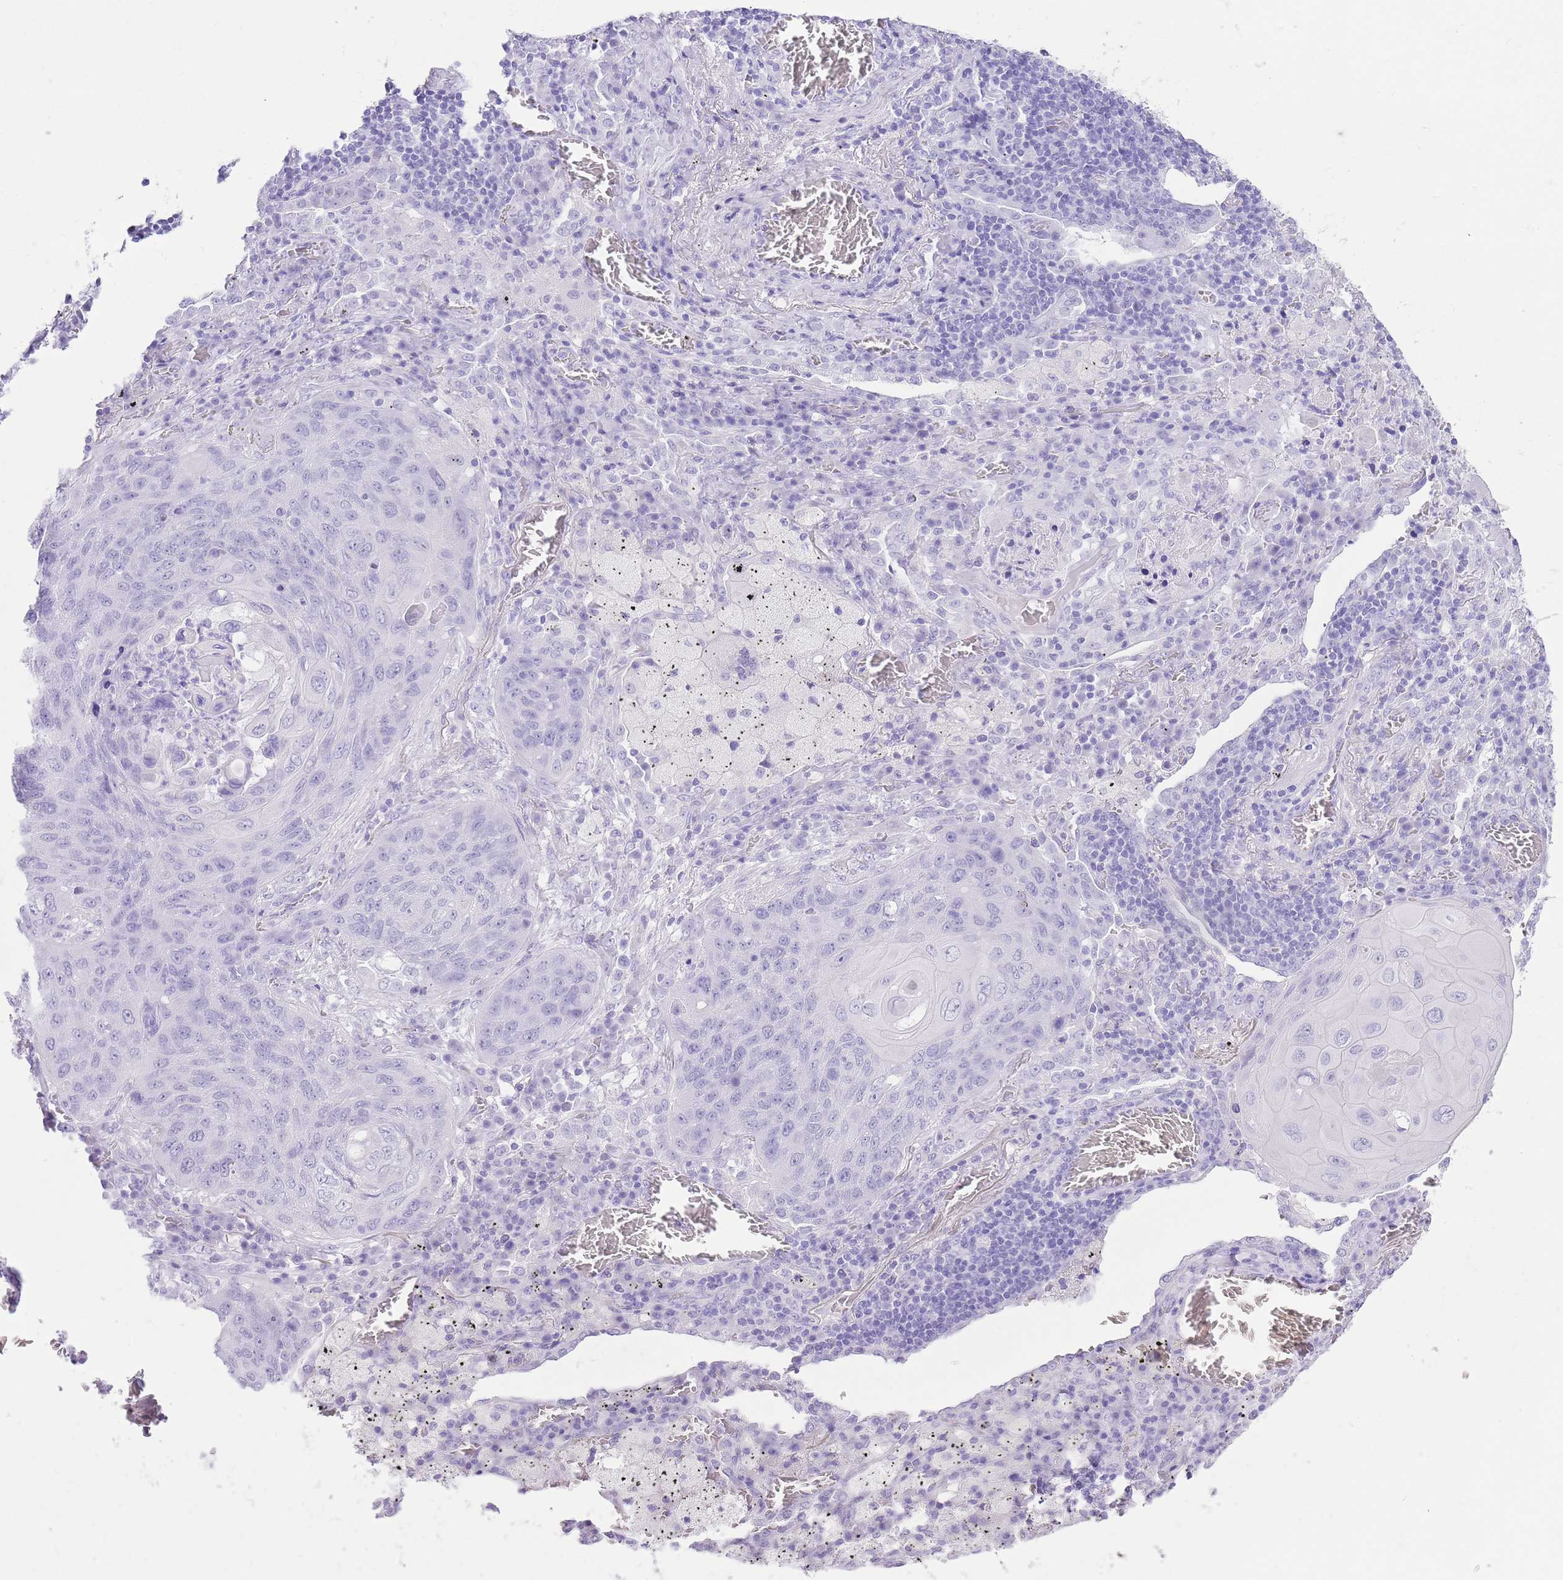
{"staining": {"intensity": "negative", "quantity": "none", "location": "none"}, "tissue": "lung cancer", "cell_type": "Tumor cells", "image_type": "cancer", "snomed": [{"axis": "morphology", "description": "Squamous cell carcinoma, NOS"}, {"axis": "topography", "description": "Lung"}], "caption": "Immunohistochemistry of lung cancer (squamous cell carcinoma) shows no expression in tumor cells.", "gene": "ELOA2", "patient": {"sex": "female", "age": 63}}